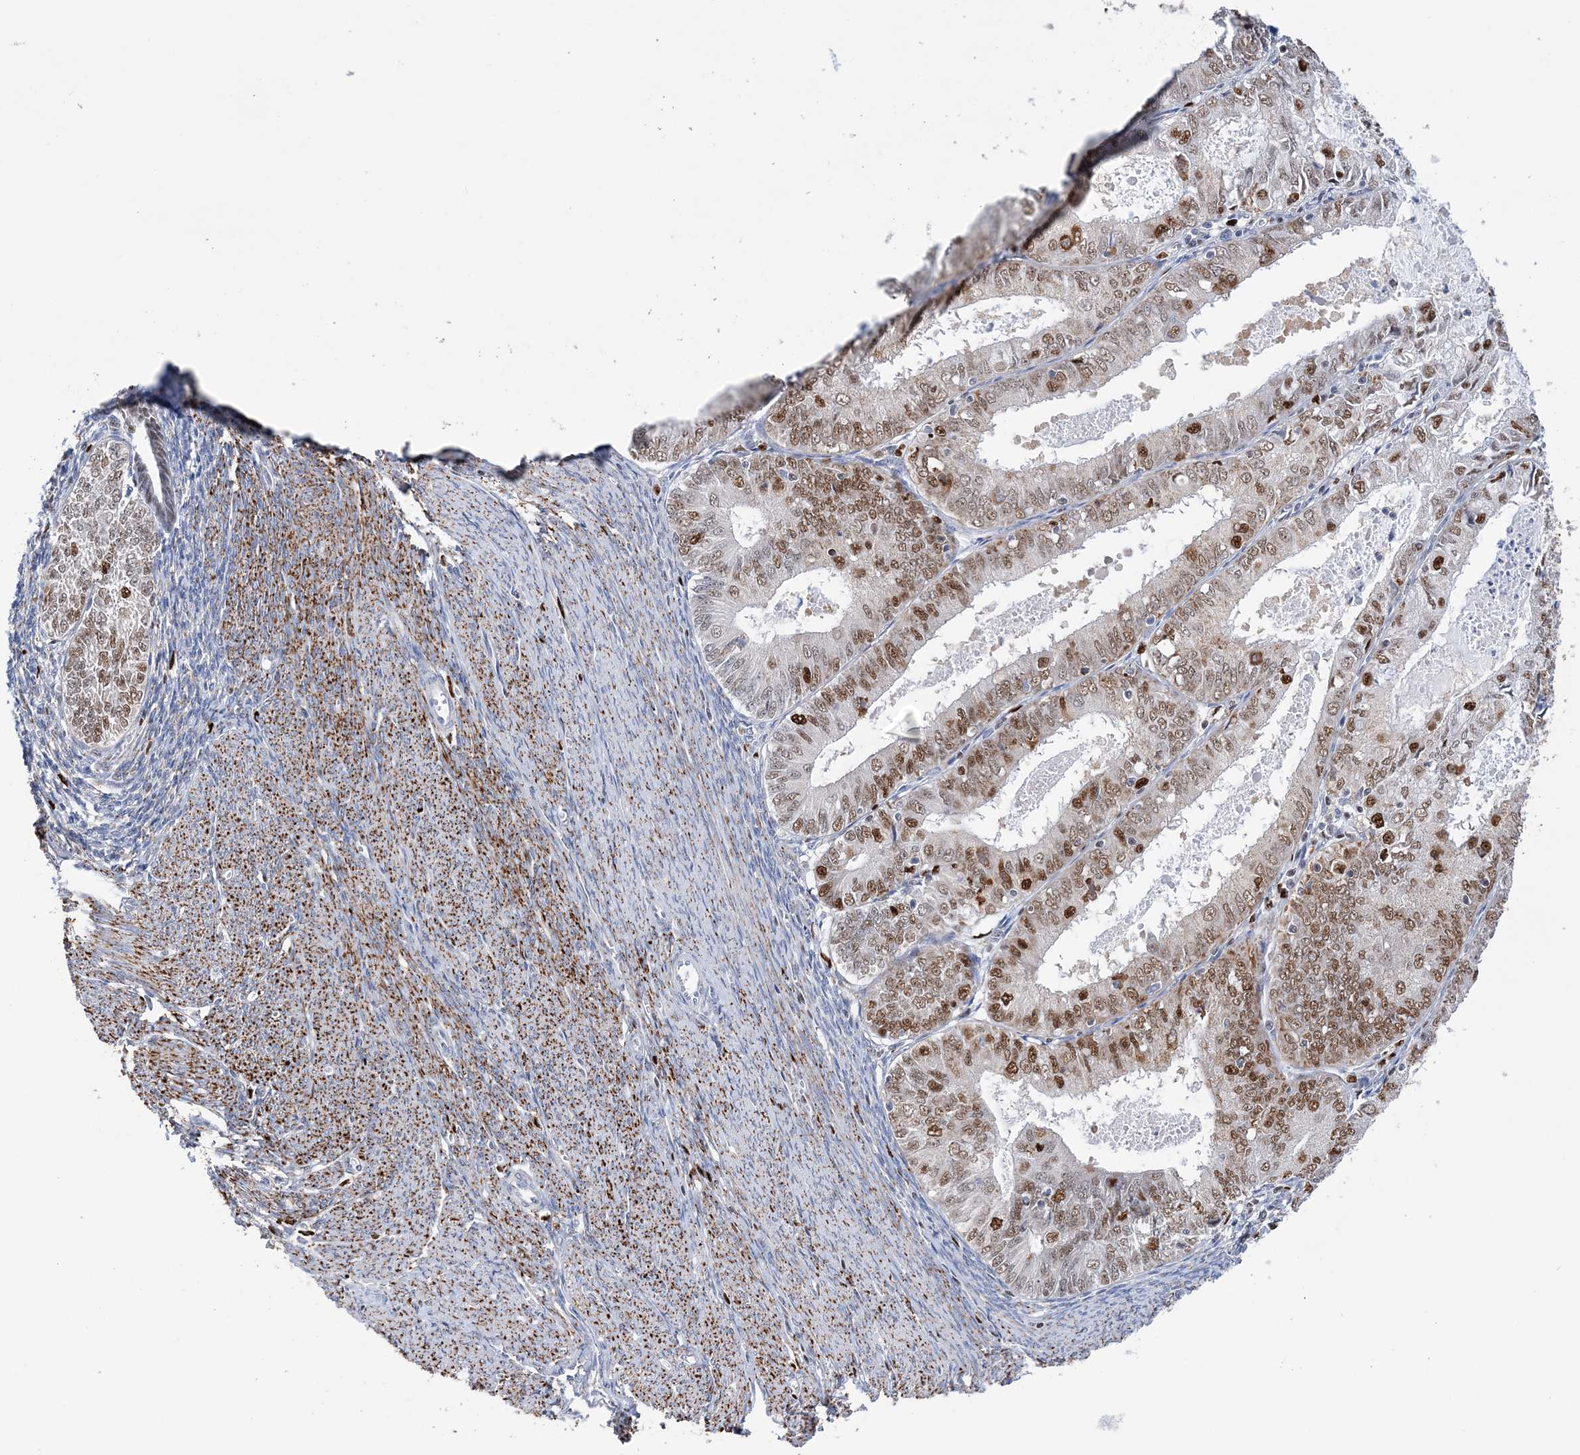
{"staining": {"intensity": "moderate", "quantity": ">75%", "location": "cytoplasmic/membranous,nuclear"}, "tissue": "endometrial cancer", "cell_type": "Tumor cells", "image_type": "cancer", "snomed": [{"axis": "morphology", "description": "Adenocarcinoma, NOS"}, {"axis": "topography", "description": "Endometrium"}], "caption": "Tumor cells demonstrate medium levels of moderate cytoplasmic/membranous and nuclear staining in about >75% of cells in human adenocarcinoma (endometrial).", "gene": "NIT2", "patient": {"sex": "female", "age": 57}}